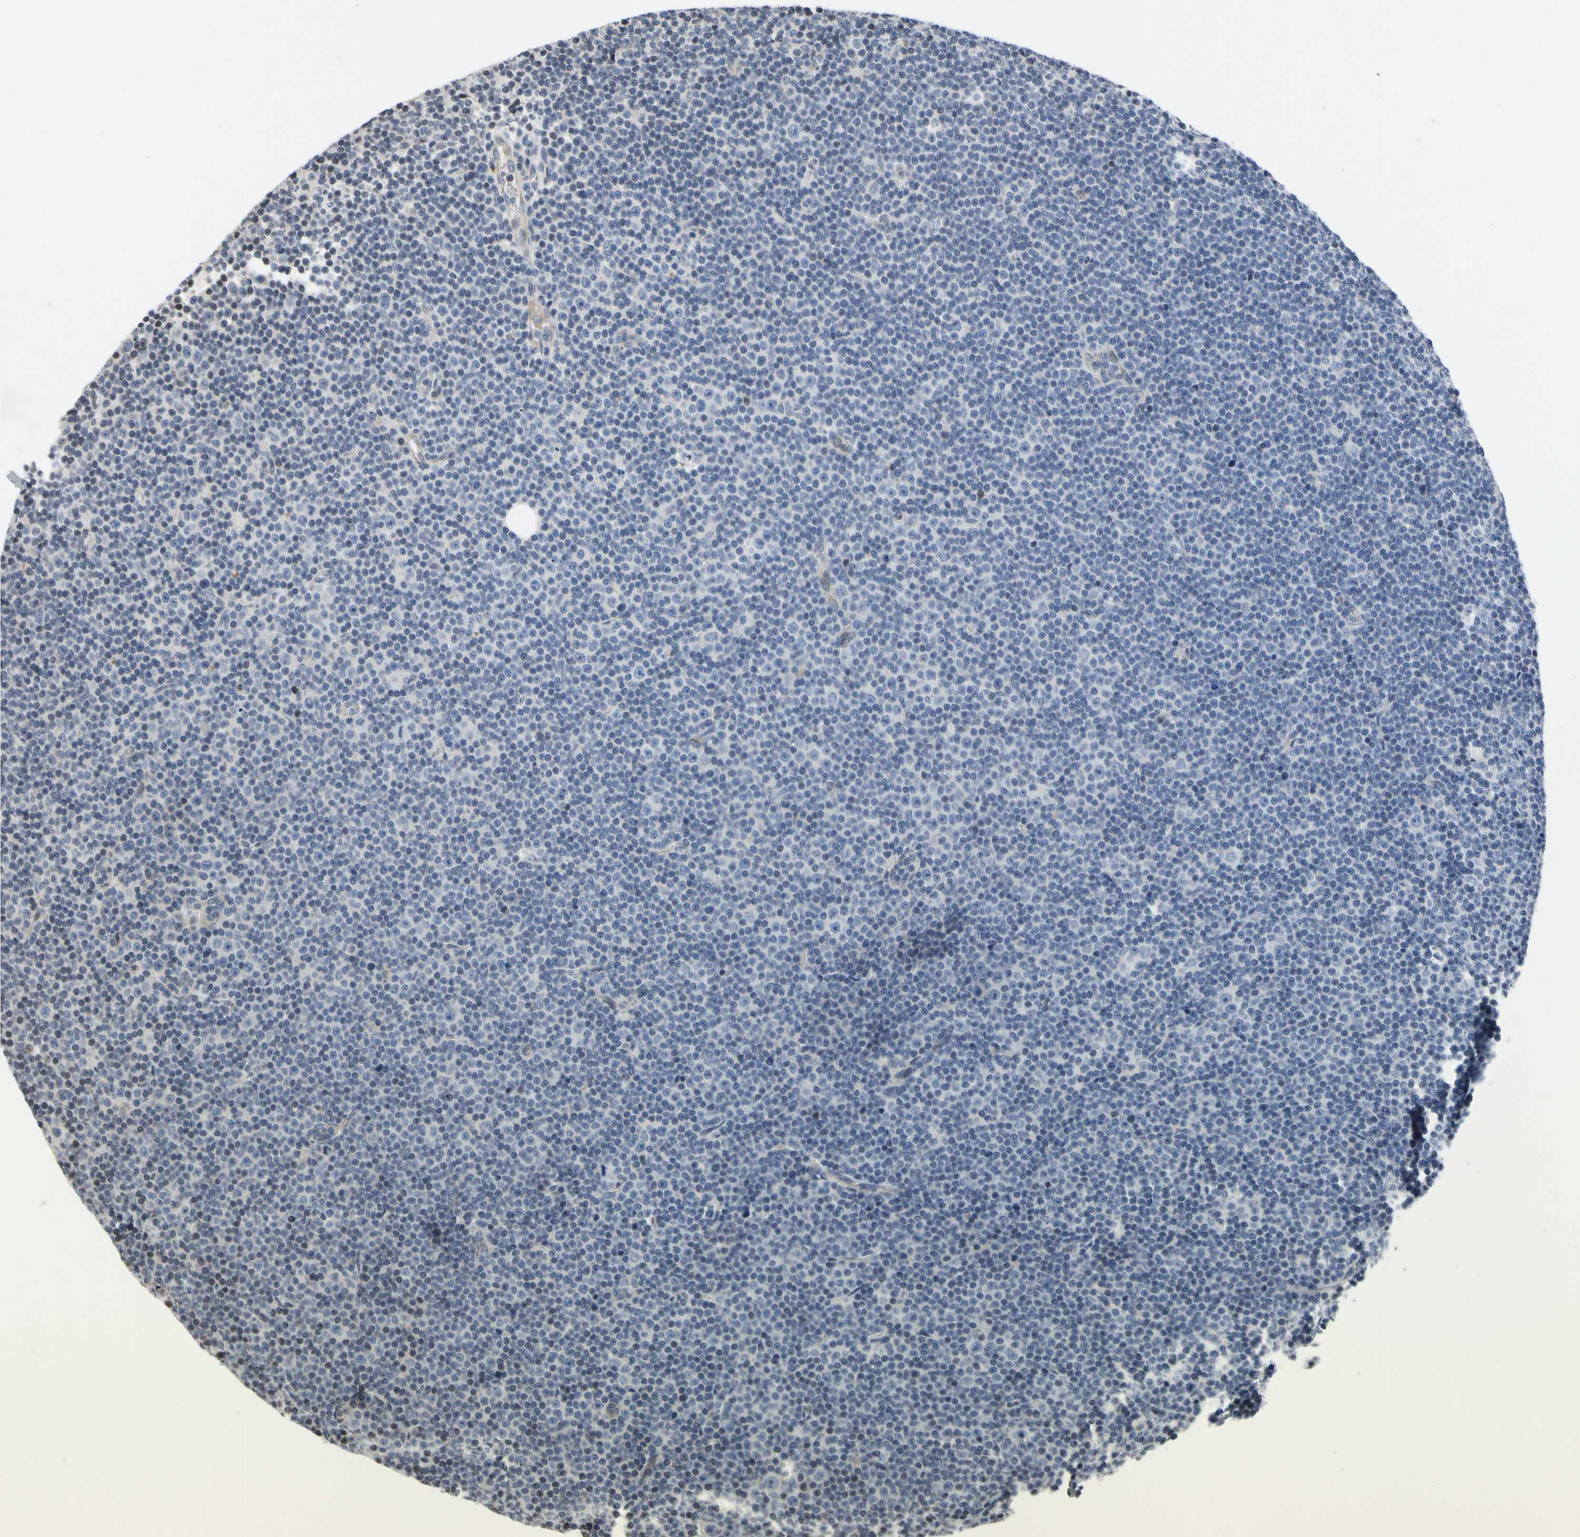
{"staining": {"intensity": "negative", "quantity": "none", "location": "none"}, "tissue": "lymphoma", "cell_type": "Tumor cells", "image_type": "cancer", "snomed": [{"axis": "morphology", "description": "Malignant lymphoma, non-Hodgkin's type, Low grade"}, {"axis": "topography", "description": "Lymph node"}], "caption": "DAB immunohistochemical staining of lymphoma demonstrates no significant expression in tumor cells.", "gene": "ARG1", "patient": {"sex": "female", "age": 67}}